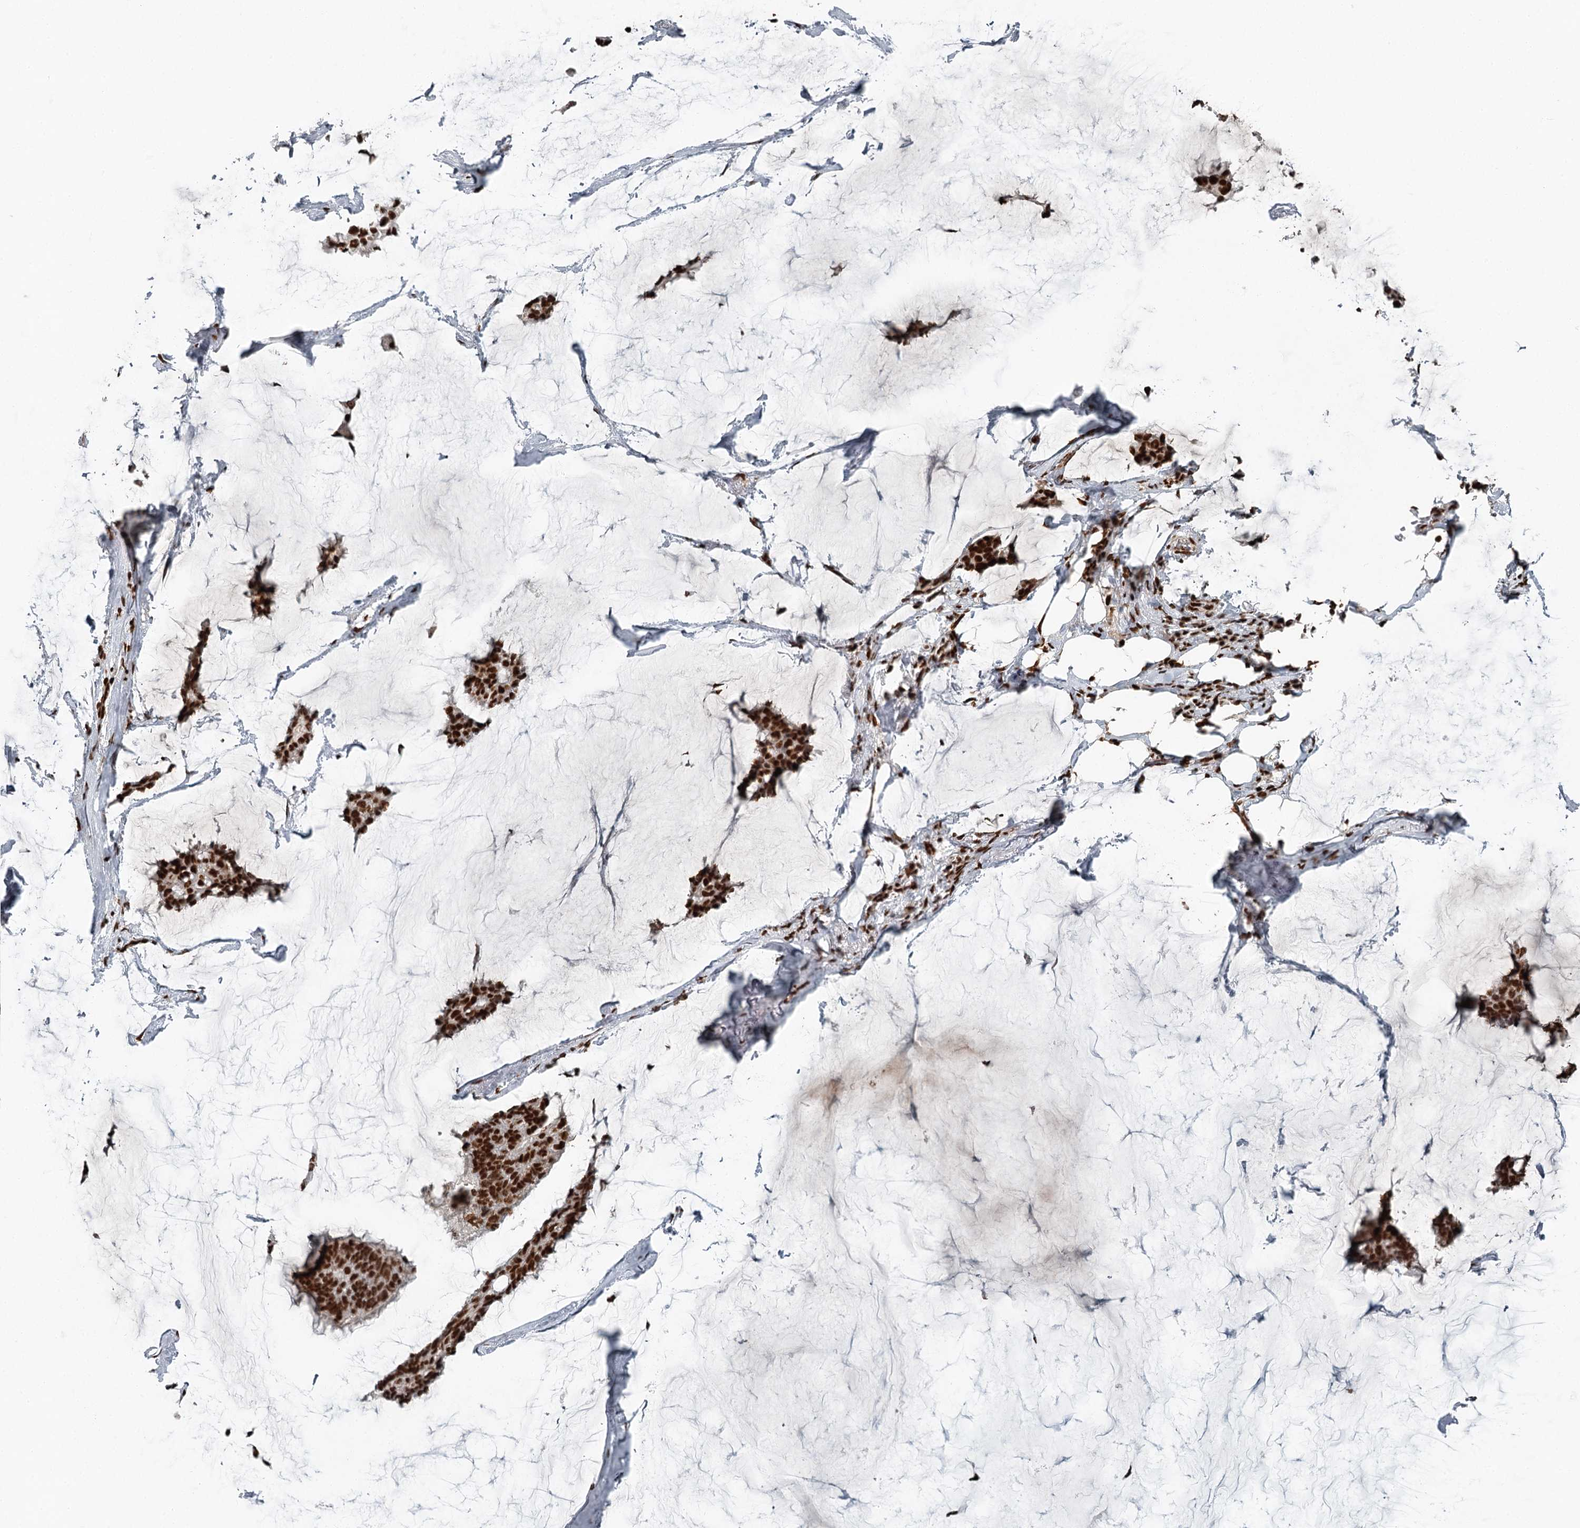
{"staining": {"intensity": "strong", "quantity": ">75%", "location": "nuclear"}, "tissue": "breast cancer", "cell_type": "Tumor cells", "image_type": "cancer", "snomed": [{"axis": "morphology", "description": "Duct carcinoma"}, {"axis": "topography", "description": "Breast"}], "caption": "Breast cancer tissue shows strong nuclear positivity in about >75% of tumor cells, visualized by immunohistochemistry. Nuclei are stained in blue.", "gene": "RBBP7", "patient": {"sex": "female", "age": 93}}